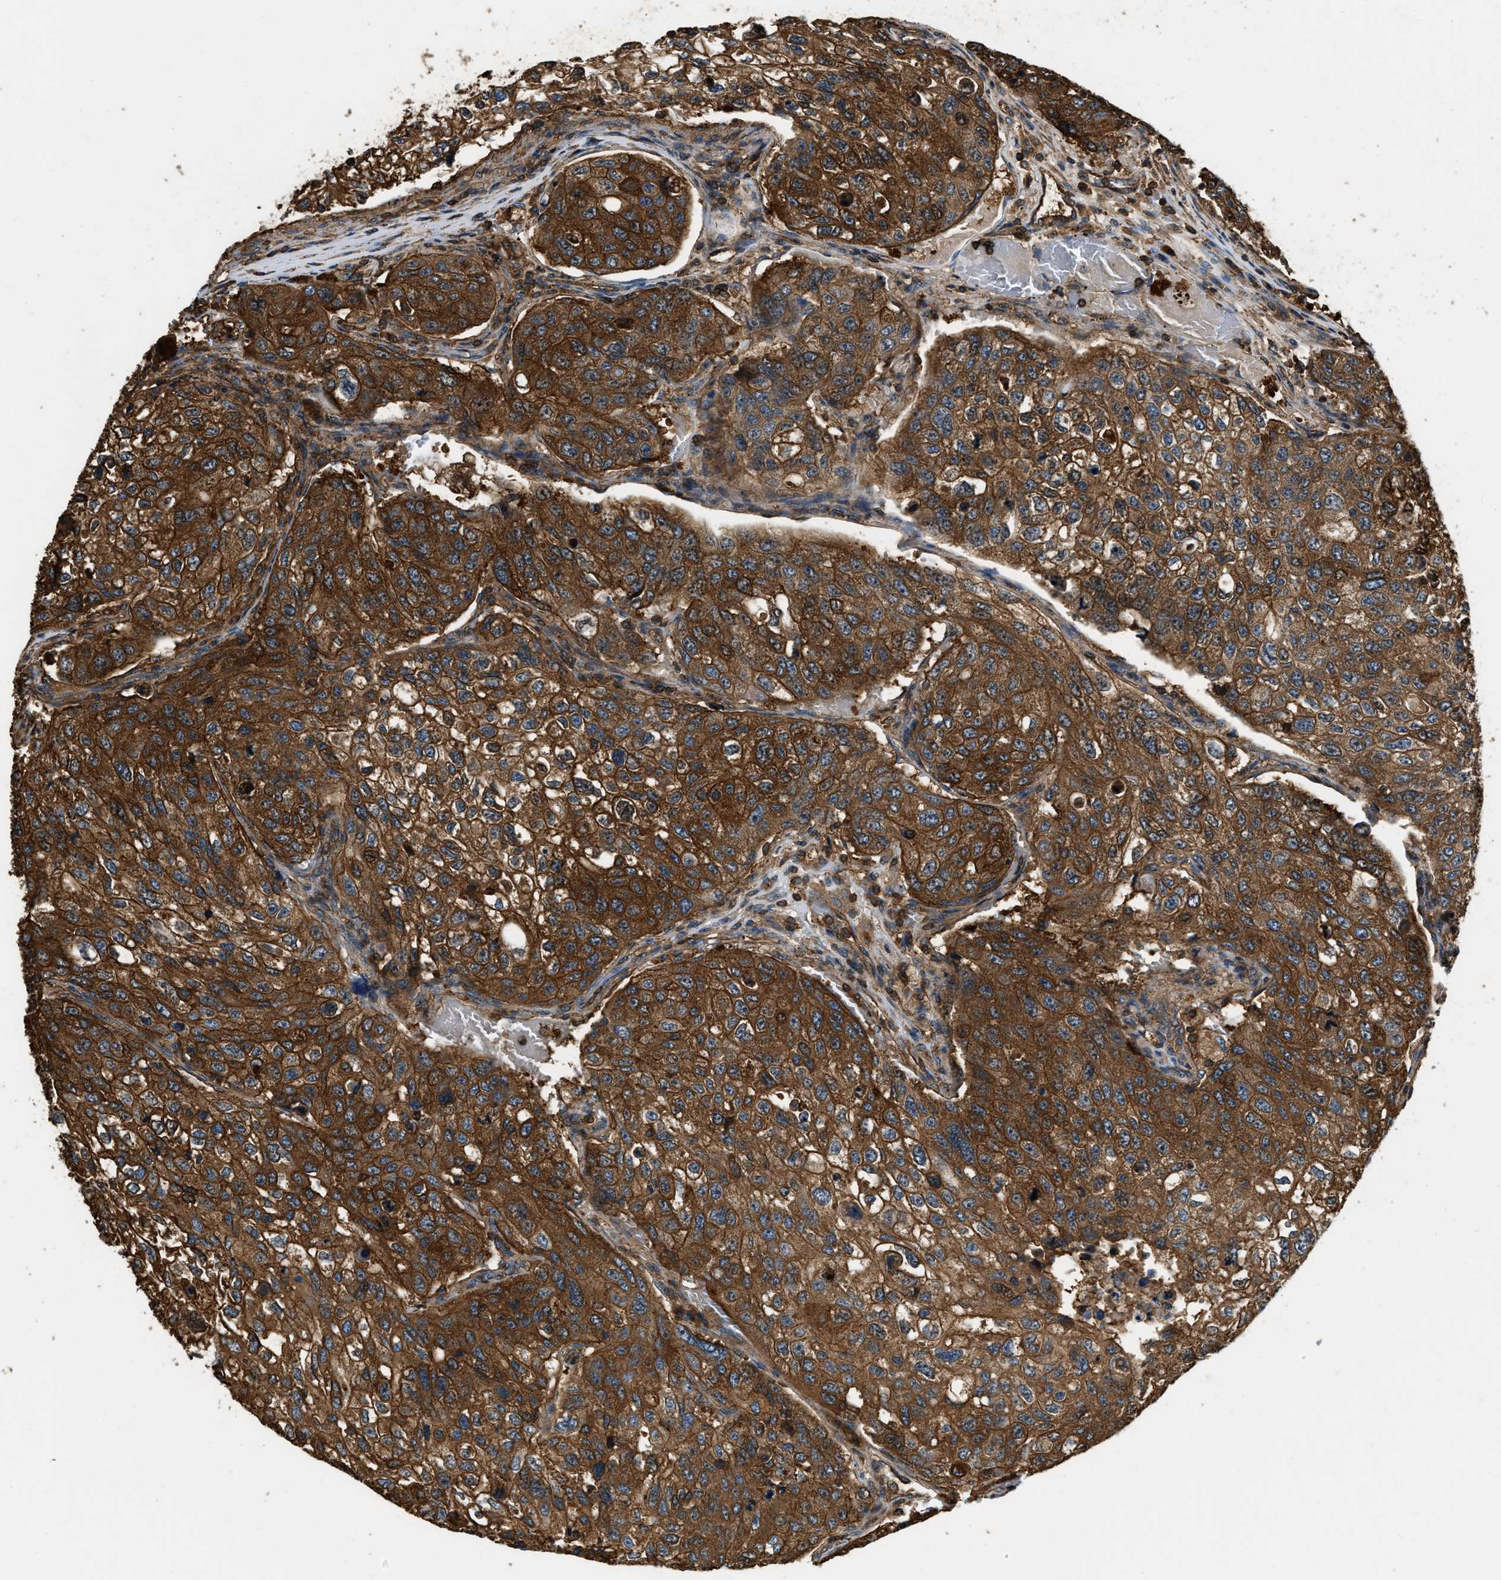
{"staining": {"intensity": "strong", "quantity": ">75%", "location": "cytoplasmic/membranous"}, "tissue": "urothelial cancer", "cell_type": "Tumor cells", "image_type": "cancer", "snomed": [{"axis": "morphology", "description": "Urothelial carcinoma, High grade"}, {"axis": "topography", "description": "Lymph node"}, {"axis": "topography", "description": "Urinary bladder"}], "caption": "Strong cytoplasmic/membranous protein expression is identified in approximately >75% of tumor cells in urothelial carcinoma (high-grade).", "gene": "YARS1", "patient": {"sex": "male", "age": 51}}